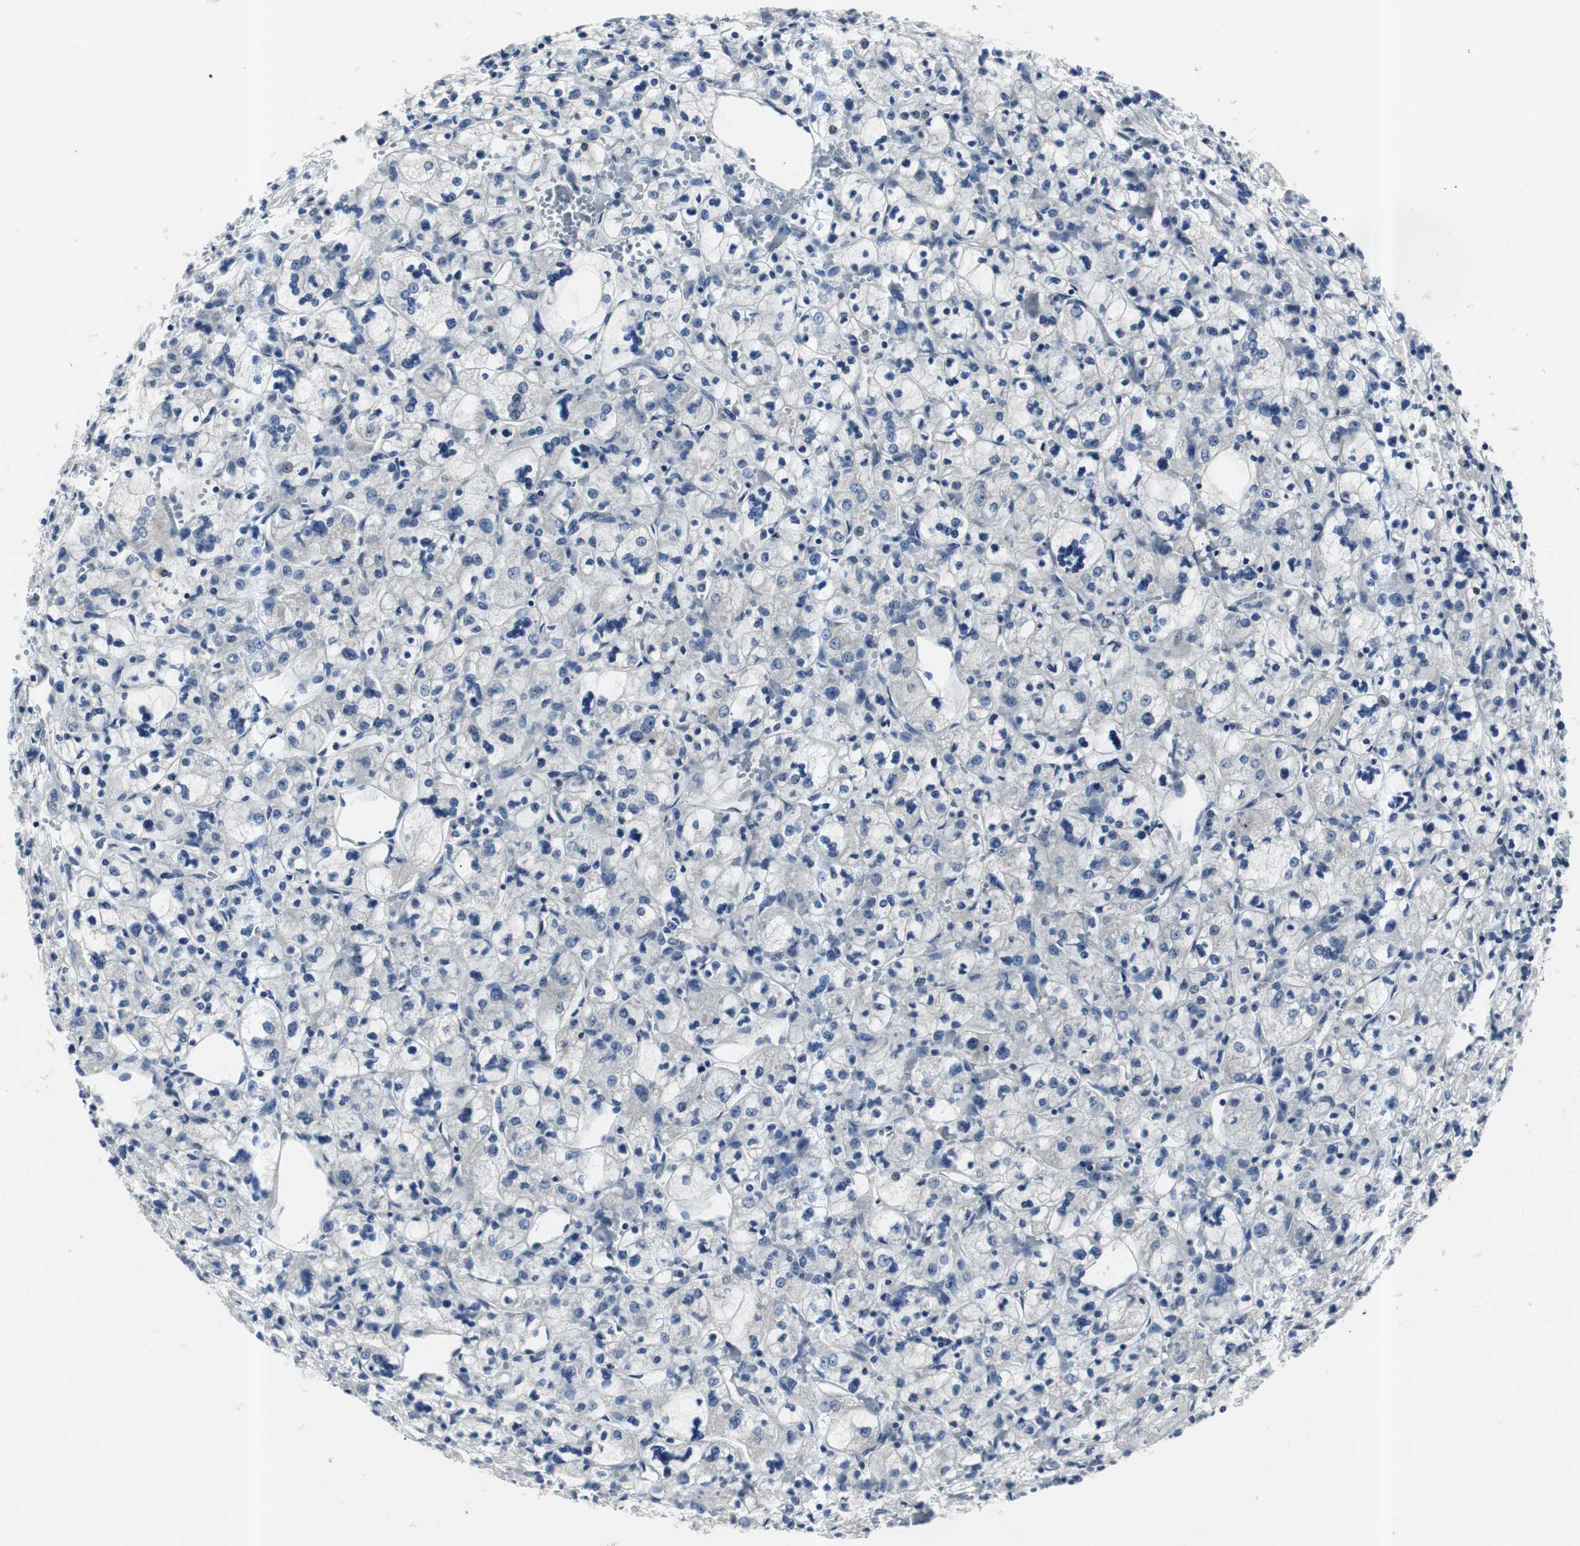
{"staining": {"intensity": "negative", "quantity": "none", "location": "none"}, "tissue": "renal cancer", "cell_type": "Tumor cells", "image_type": "cancer", "snomed": [{"axis": "morphology", "description": "Adenocarcinoma, NOS"}, {"axis": "topography", "description": "Kidney"}], "caption": "An image of human renal adenocarcinoma is negative for staining in tumor cells.", "gene": "SMAD1", "patient": {"sex": "female", "age": 83}}